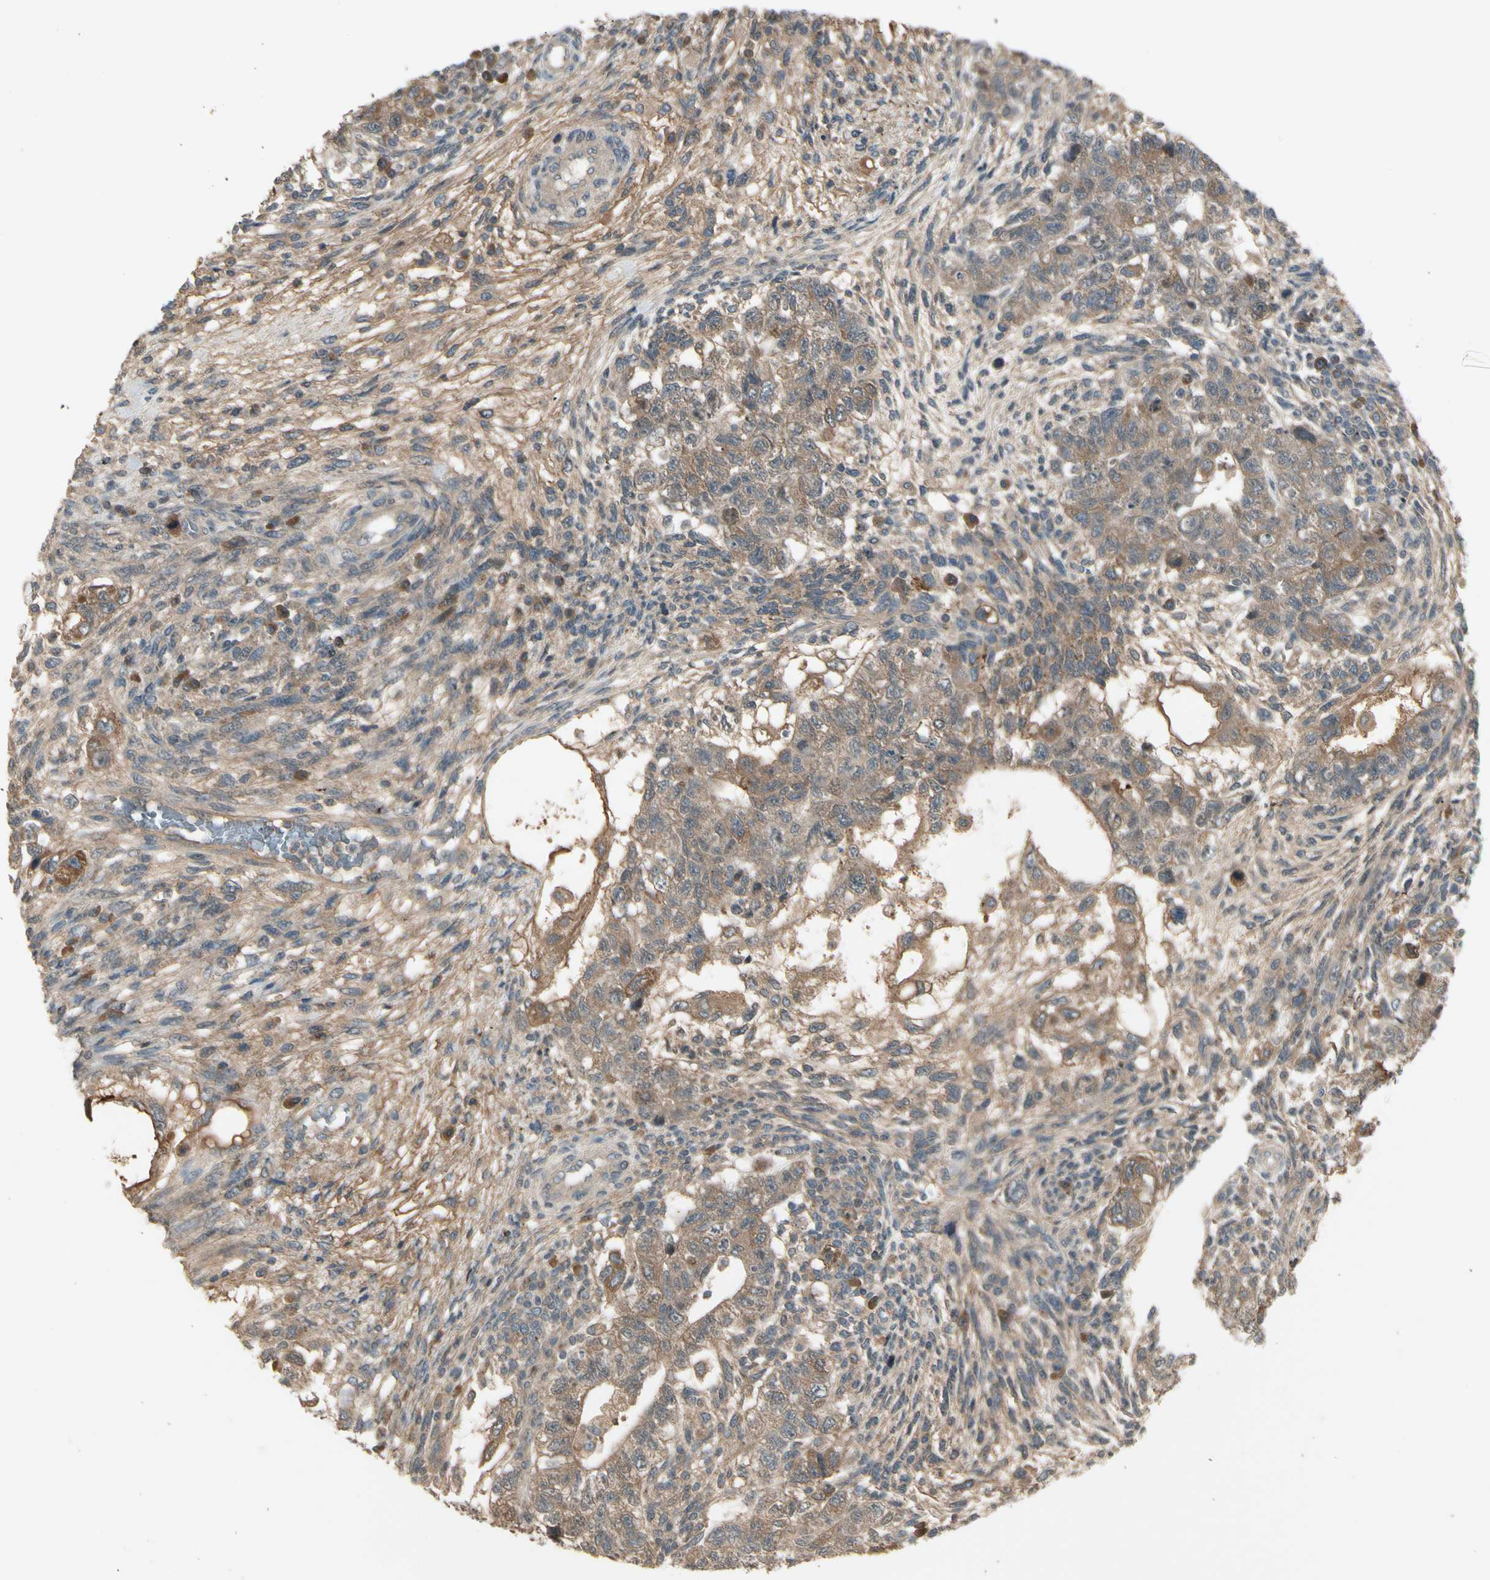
{"staining": {"intensity": "moderate", "quantity": ">75%", "location": "cytoplasmic/membranous"}, "tissue": "testis cancer", "cell_type": "Tumor cells", "image_type": "cancer", "snomed": [{"axis": "morphology", "description": "Normal tissue, NOS"}, {"axis": "morphology", "description": "Carcinoma, Embryonal, NOS"}, {"axis": "topography", "description": "Testis"}], "caption": "An image of testis cancer (embryonal carcinoma) stained for a protein displays moderate cytoplasmic/membranous brown staining in tumor cells.", "gene": "FHDC1", "patient": {"sex": "male", "age": 36}}